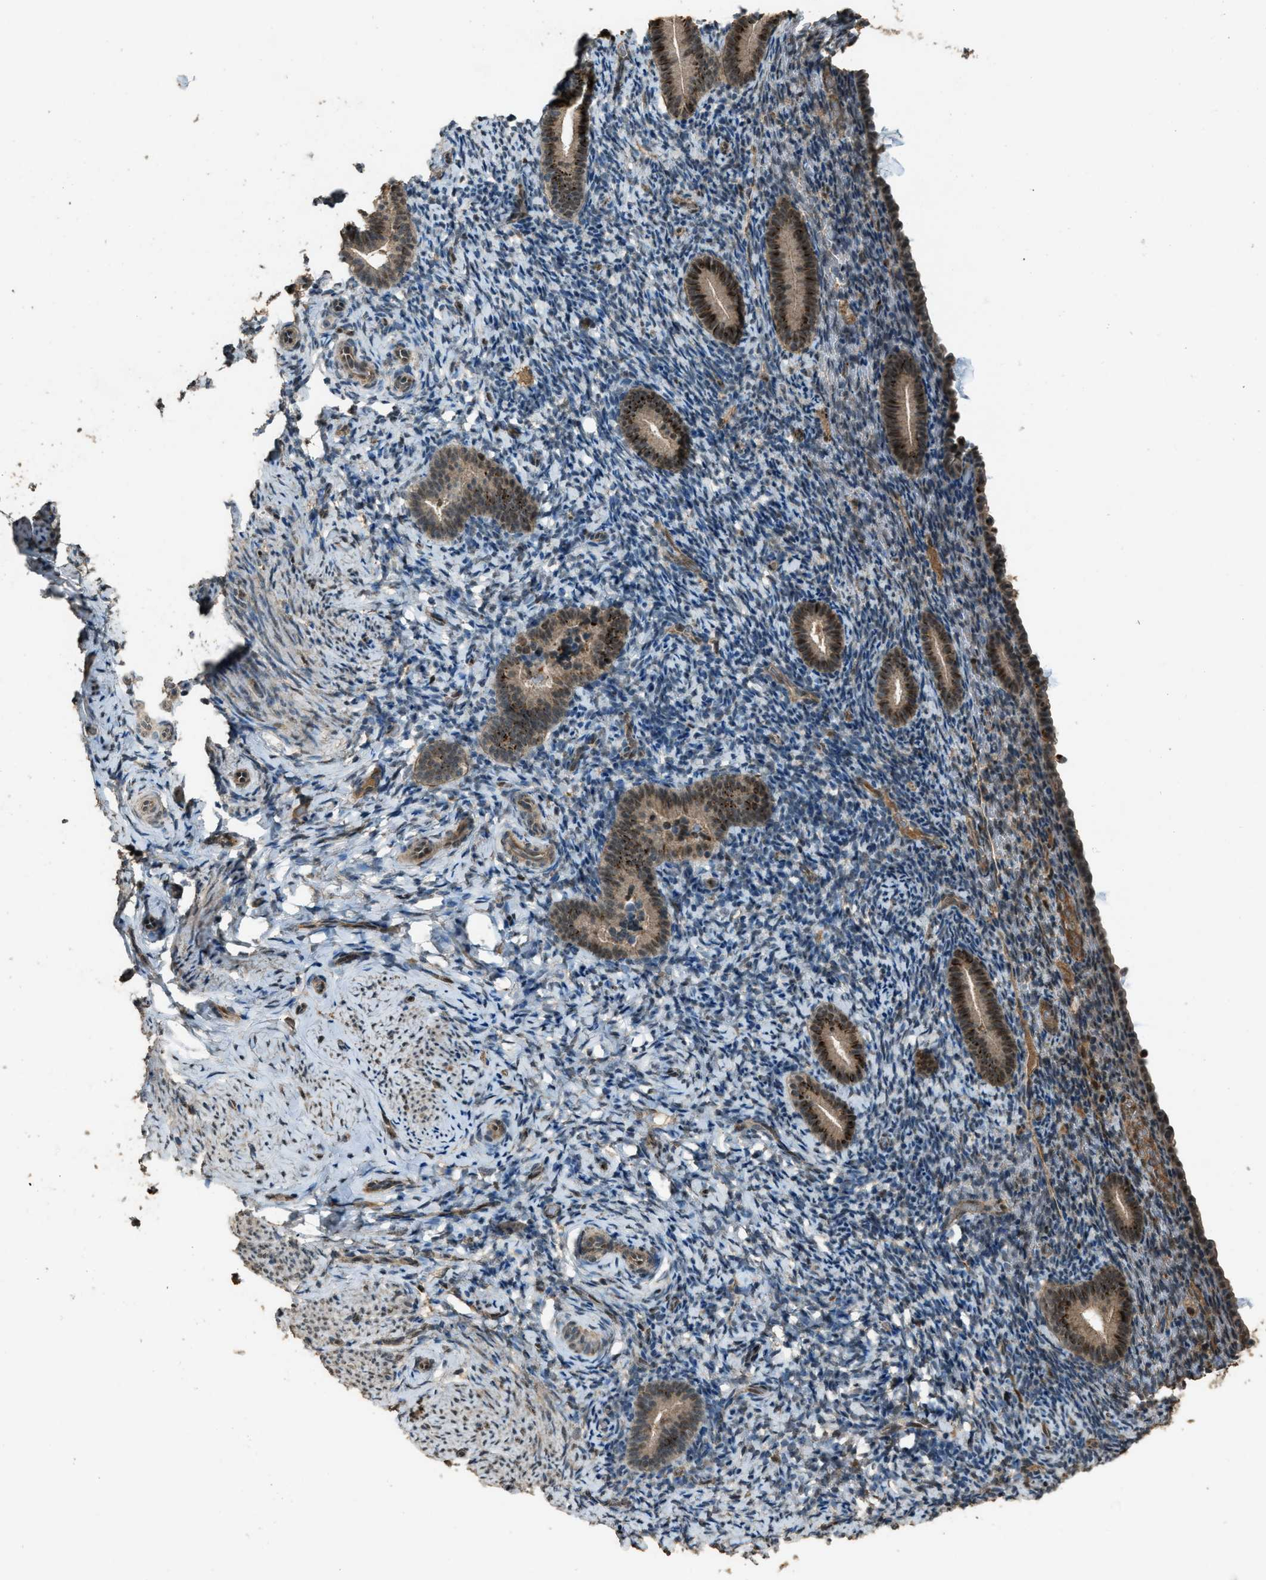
{"staining": {"intensity": "weak", "quantity": "25%-75%", "location": "nuclear"}, "tissue": "endometrium", "cell_type": "Cells in endometrial stroma", "image_type": "normal", "snomed": [{"axis": "morphology", "description": "Normal tissue, NOS"}, {"axis": "topography", "description": "Endometrium"}], "caption": "The immunohistochemical stain shows weak nuclear positivity in cells in endometrial stroma of normal endometrium. (brown staining indicates protein expression, while blue staining denotes nuclei).", "gene": "SERTAD2", "patient": {"sex": "female", "age": 51}}